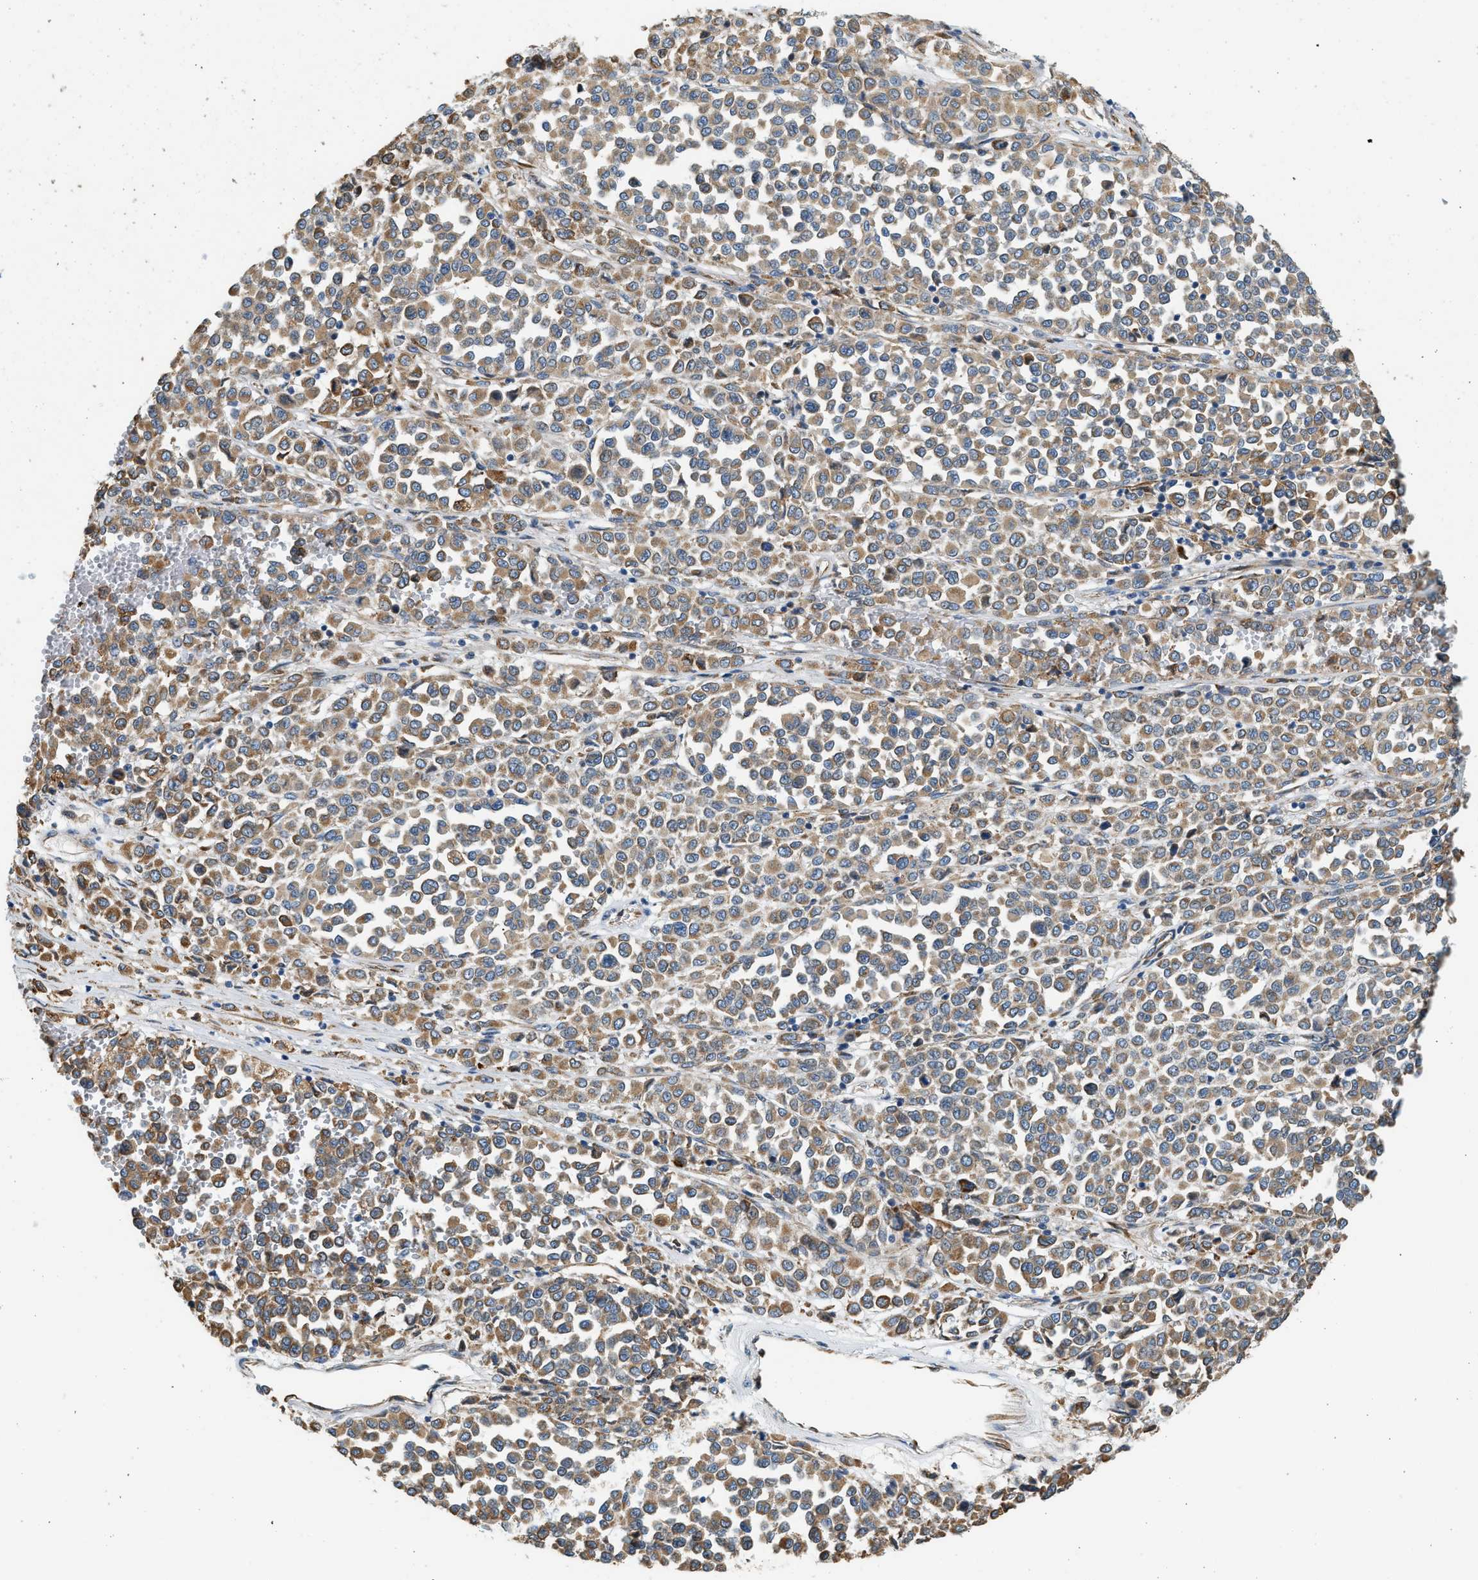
{"staining": {"intensity": "moderate", "quantity": ">75%", "location": "cytoplasmic/membranous"}, "tissue": "melanoma", "cell_type": "Tumor cells", "image_type": "cancer", "snomed": [{"axis": "morphology", "description": "Malignant melanoma, Metastatic site"}, {"axis": "topography", "description": "Pancreas"}], "caption": "Immunohistochemistry (DAB) staining of melanoma shows moderate cytoplasmic/membranous protein staining in approximately >75% of tumor cells.", "gene": "CNTN6", "patient": {"sex": "female", "age": 30}}